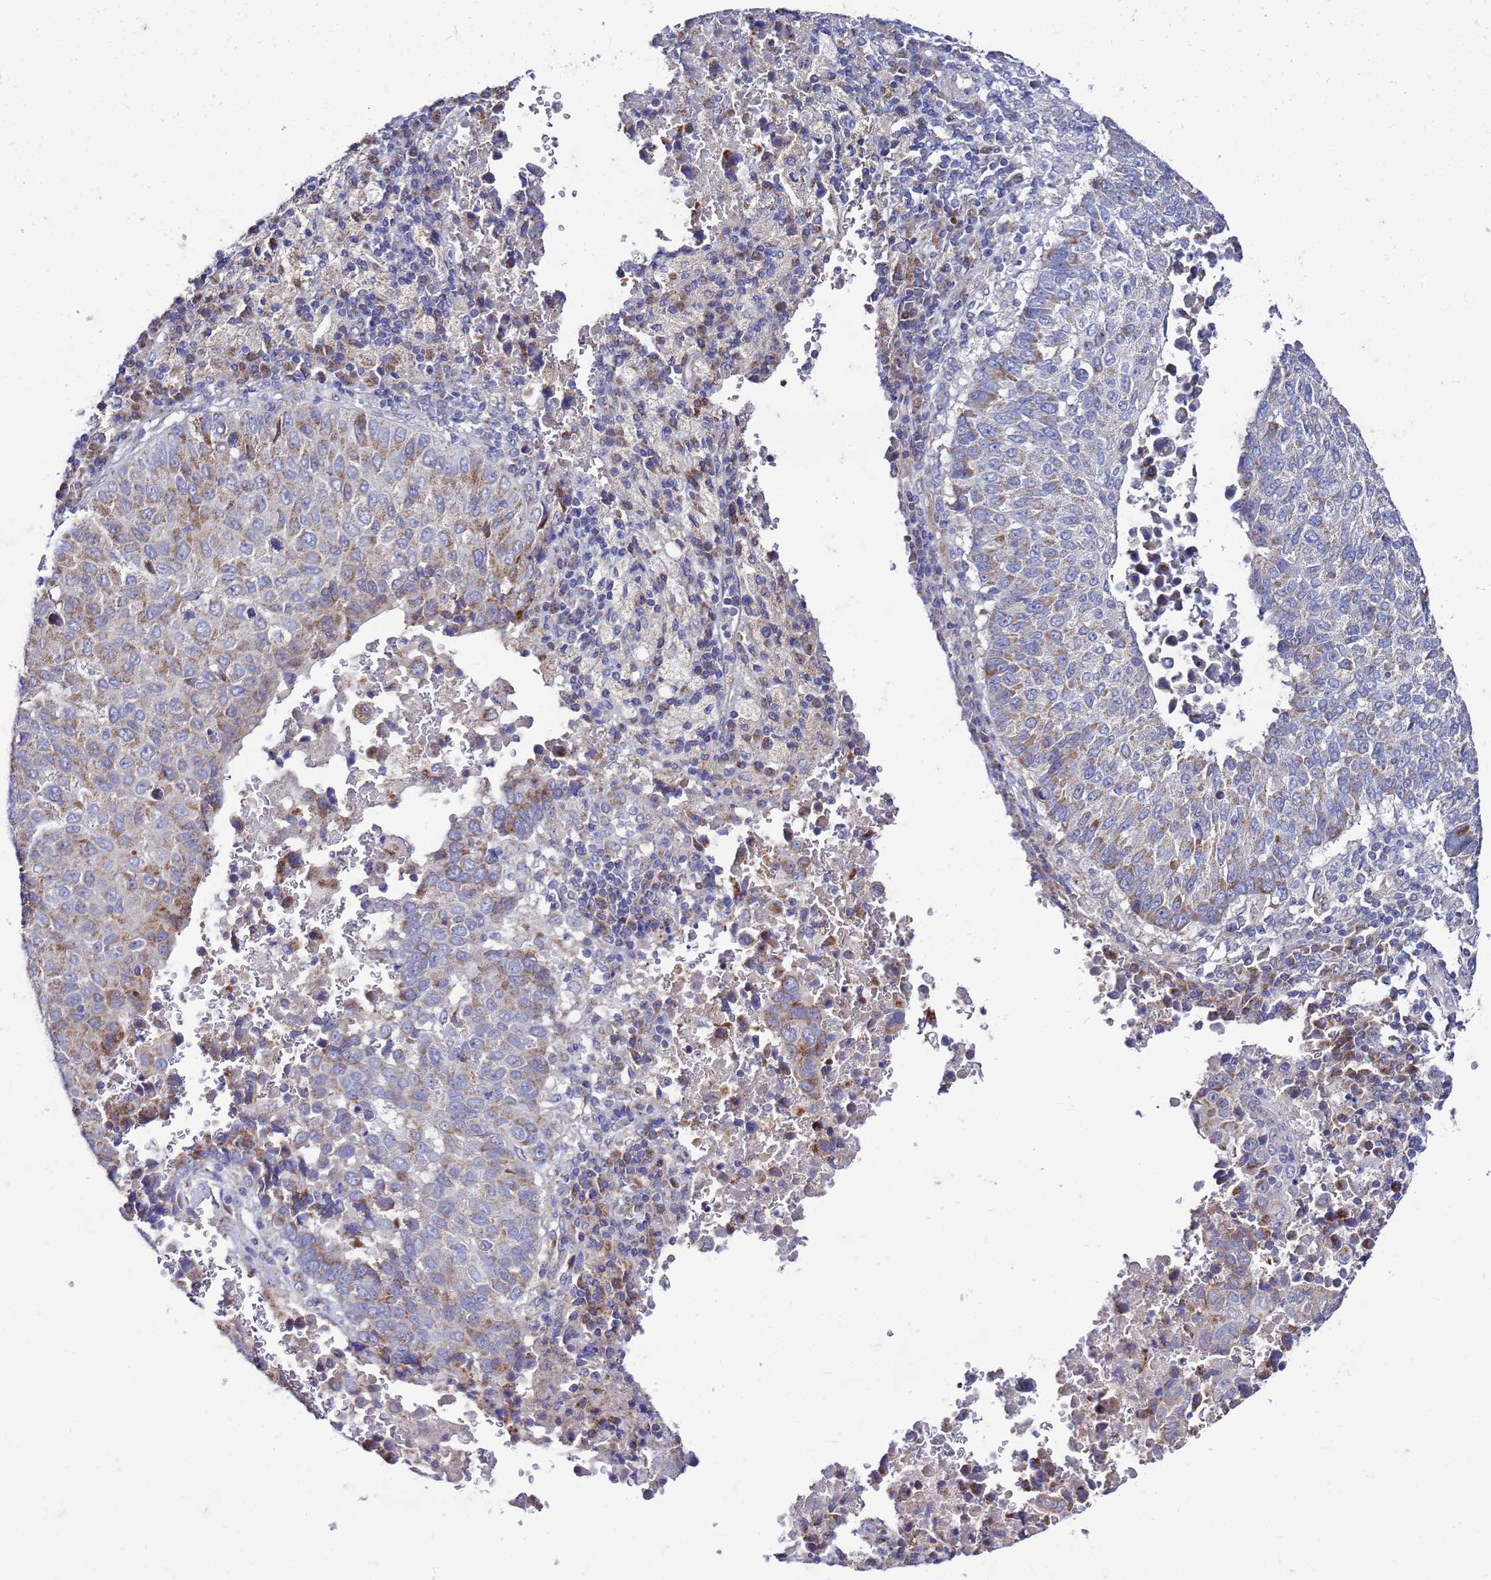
{"staining": {"intensity": "moderate", "quantity": "25%-75%", "location": "cytoplasmic/membranous"}, "tissue": "lung cancer", "cell_type": "Tumor cells", "image_type": "cancer", "snomed": [{"axis": "morphology", "description": "Squamous cell carcinoma, NOS"}, {"axis": "topography", "description": "Lung"}], "caption": "Squamous cell carcinoma (lung) stained with a protein marker shows moderate staining in tumor cells.", "gene": "FAHD2A", "patient": {"sex": "male", "age": 73}}